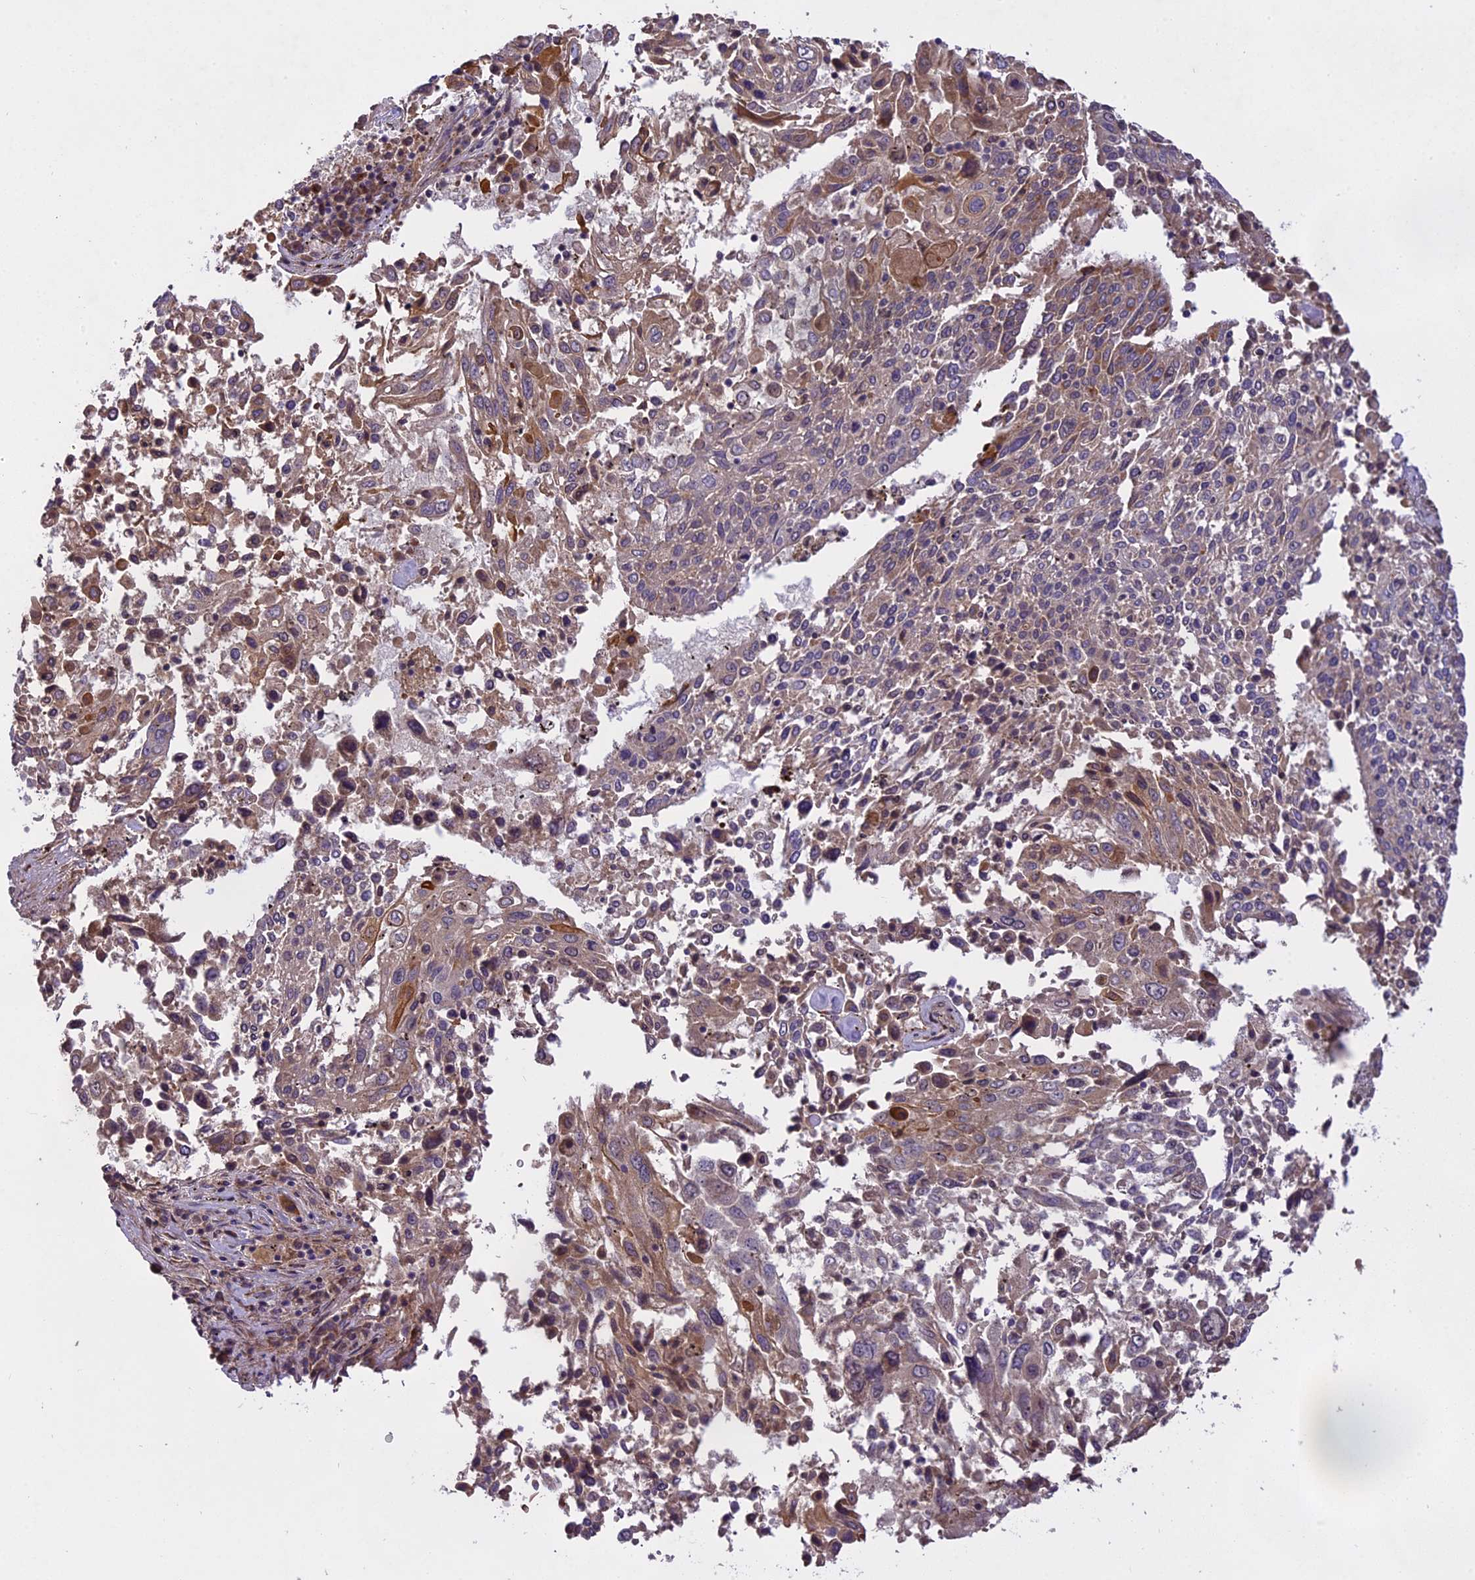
{"staining": {"intensity": "weak", "quantity": "25%-75%", "location": "cytoplasmic/membranous"}, "tissue": "lung cancer", "cell_type": "Tumor cells", "image_type": "cancer", "snomed": [{"axis": "morphology", "description": "Squamous cell carcinoma, NOS"}, {"axis": "topography", "description": "Lung"}], "caption": "Immunohistochemistry (IHC) staining of lung squamous cell carcinoma, which displays low levels of weak cytoplasmic/membranous staining in about 25%-75% of tumor cells indicating weak cytoplasmic/membranous protein positivity. The staining was performed using DAB (brown) for protein detection and nuclei were counterstained in hematoxylin (blue).", "gene": "MEMO1", "patient": {"sex": "male", "age": 65}}